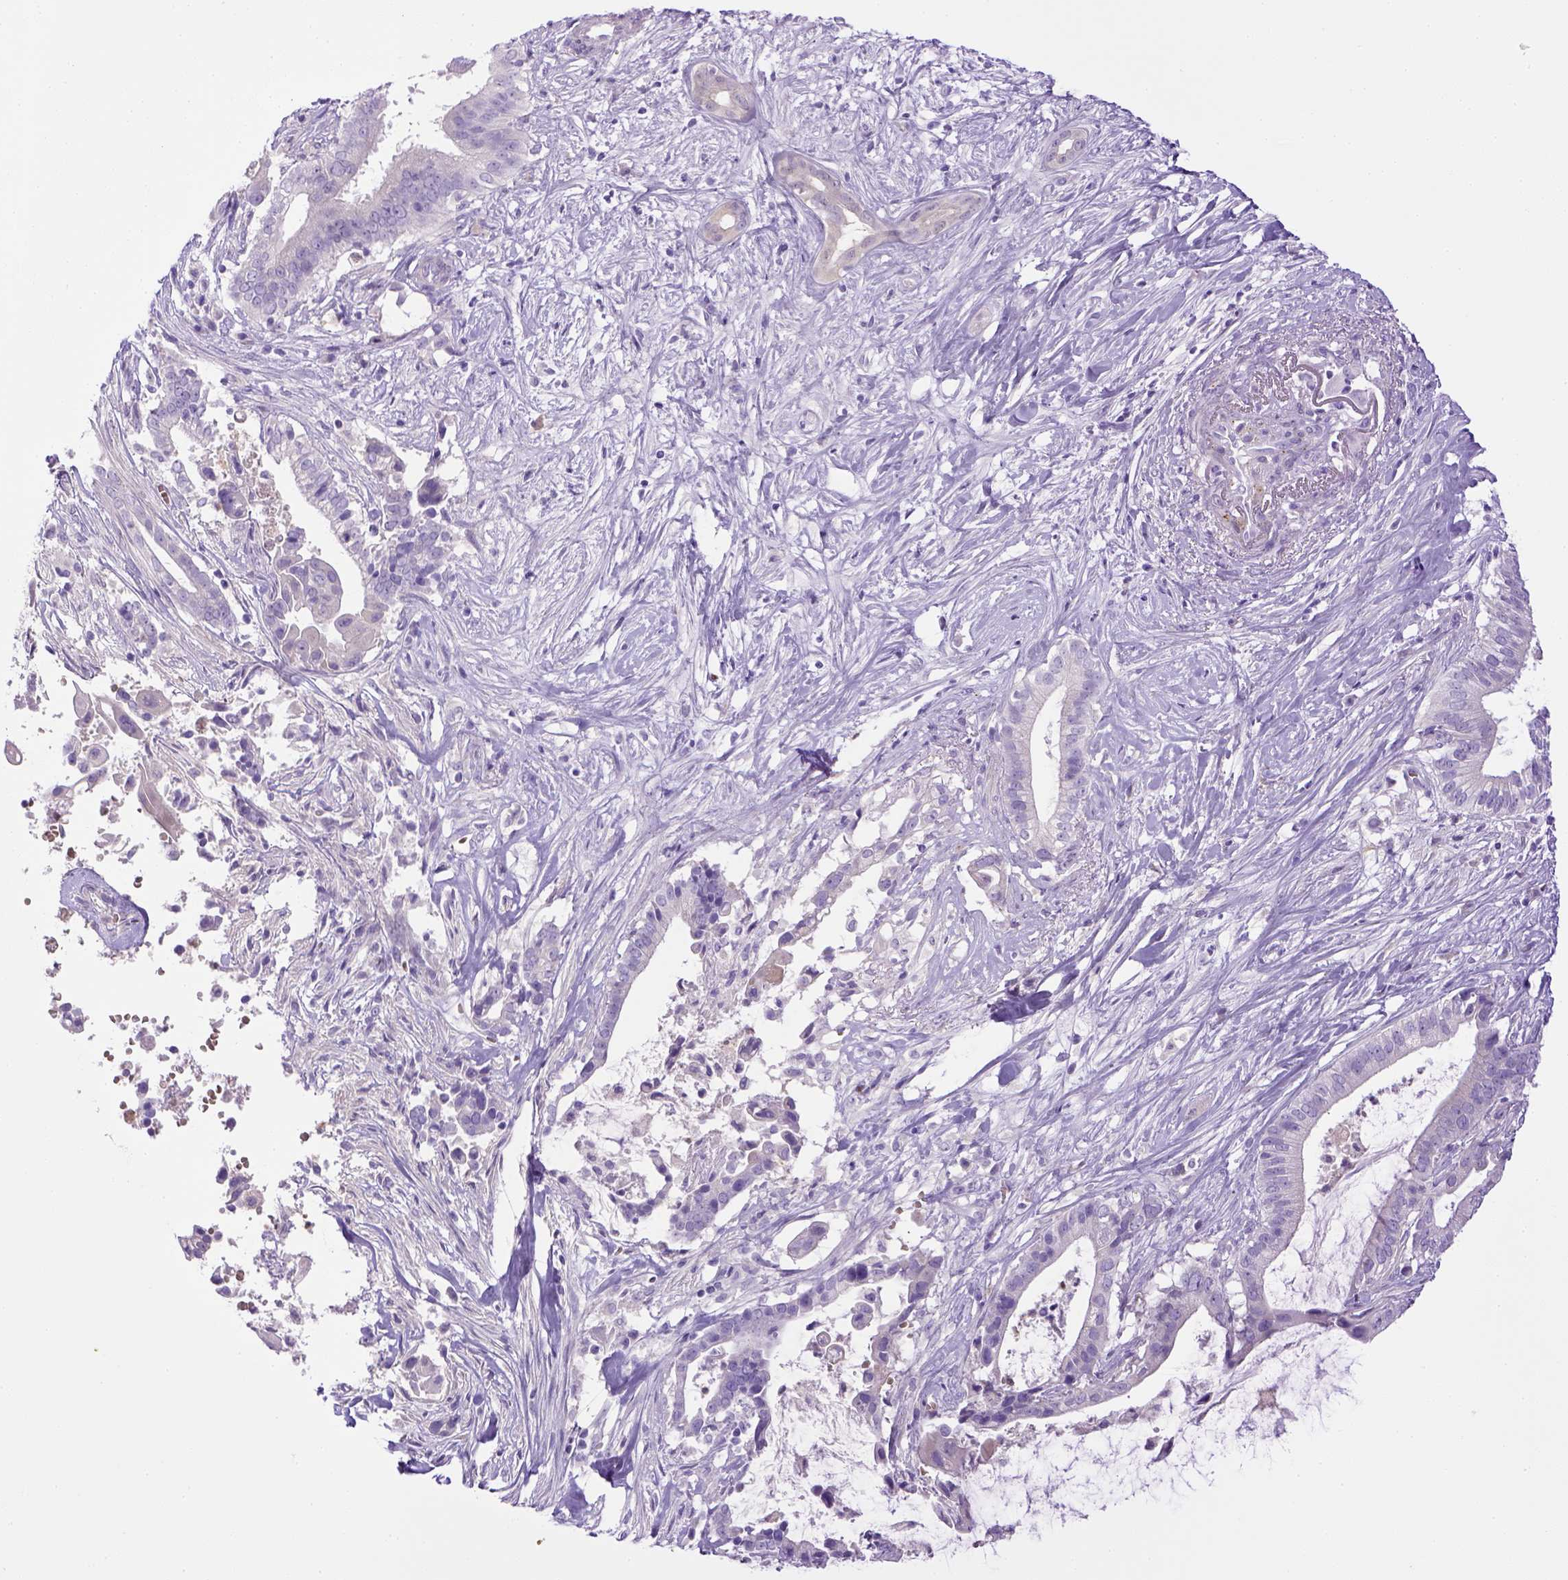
{"staining": {"intensity": "negative", "quantity": "none", "location": "none"}, "tissue": "pancreatic cancer", "cell_type": "Tumor cells", "image_type": "cancer", "snomed": [{"axis": "morphology", "description": "Adenocarcinoma, NOS"}, {"axis": "topography", "description": "Pancreas"}], "caption": "Immunohistochemistry (IHC) of pancreatic cancer shows no expression in tumor cells.", "gene": "BAAT", "patient": {"sex": "male", "age": 61}}